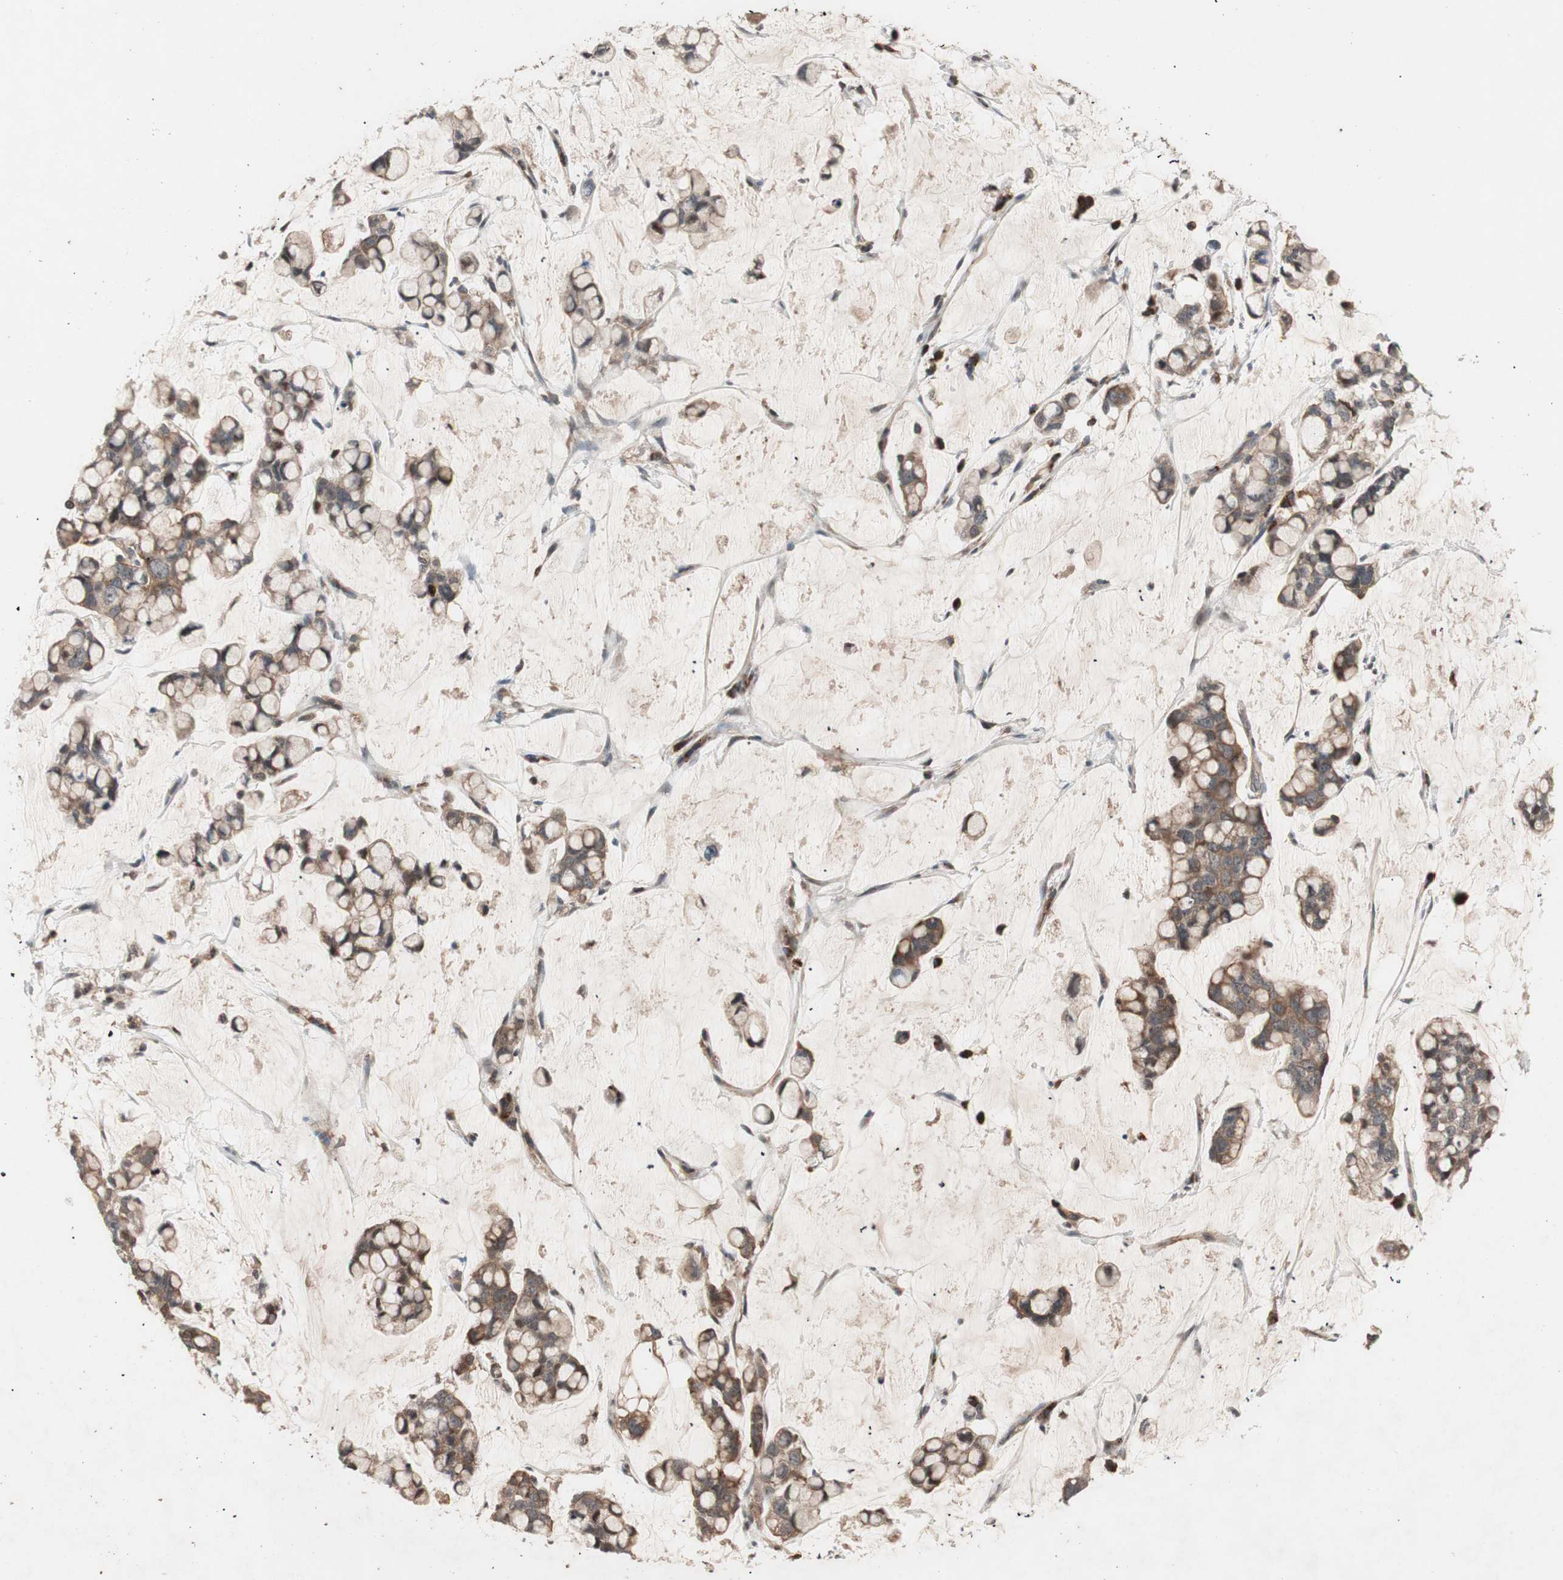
{"staining": {"intensity": "moderate", "quantity": ">75%", "location": "cytoplasmic/membranous"}, "tissue": "stomach cancer", "cell_type": "Tumor cells", "image_type": "cancer", "snomed": [{"axis": "morphology", "description": "Adenocarcinoma, NOS"}, {"axis": "topography", "description": "Stomach, lower"}], "caption": "Immunohistochemistry (IHC) photomicrograph of neoplastic tissue: human stomach cancer stained using immunohistochemistry (IHC) exhibits medium levels of moderate protein expression localized specifically in the cytoplasmic/membranous of tumor cells, appearing as a cytoplasmic/membranous brown color.", "gene": "NF2", "patient": {"sex": "male", "age": 84}}